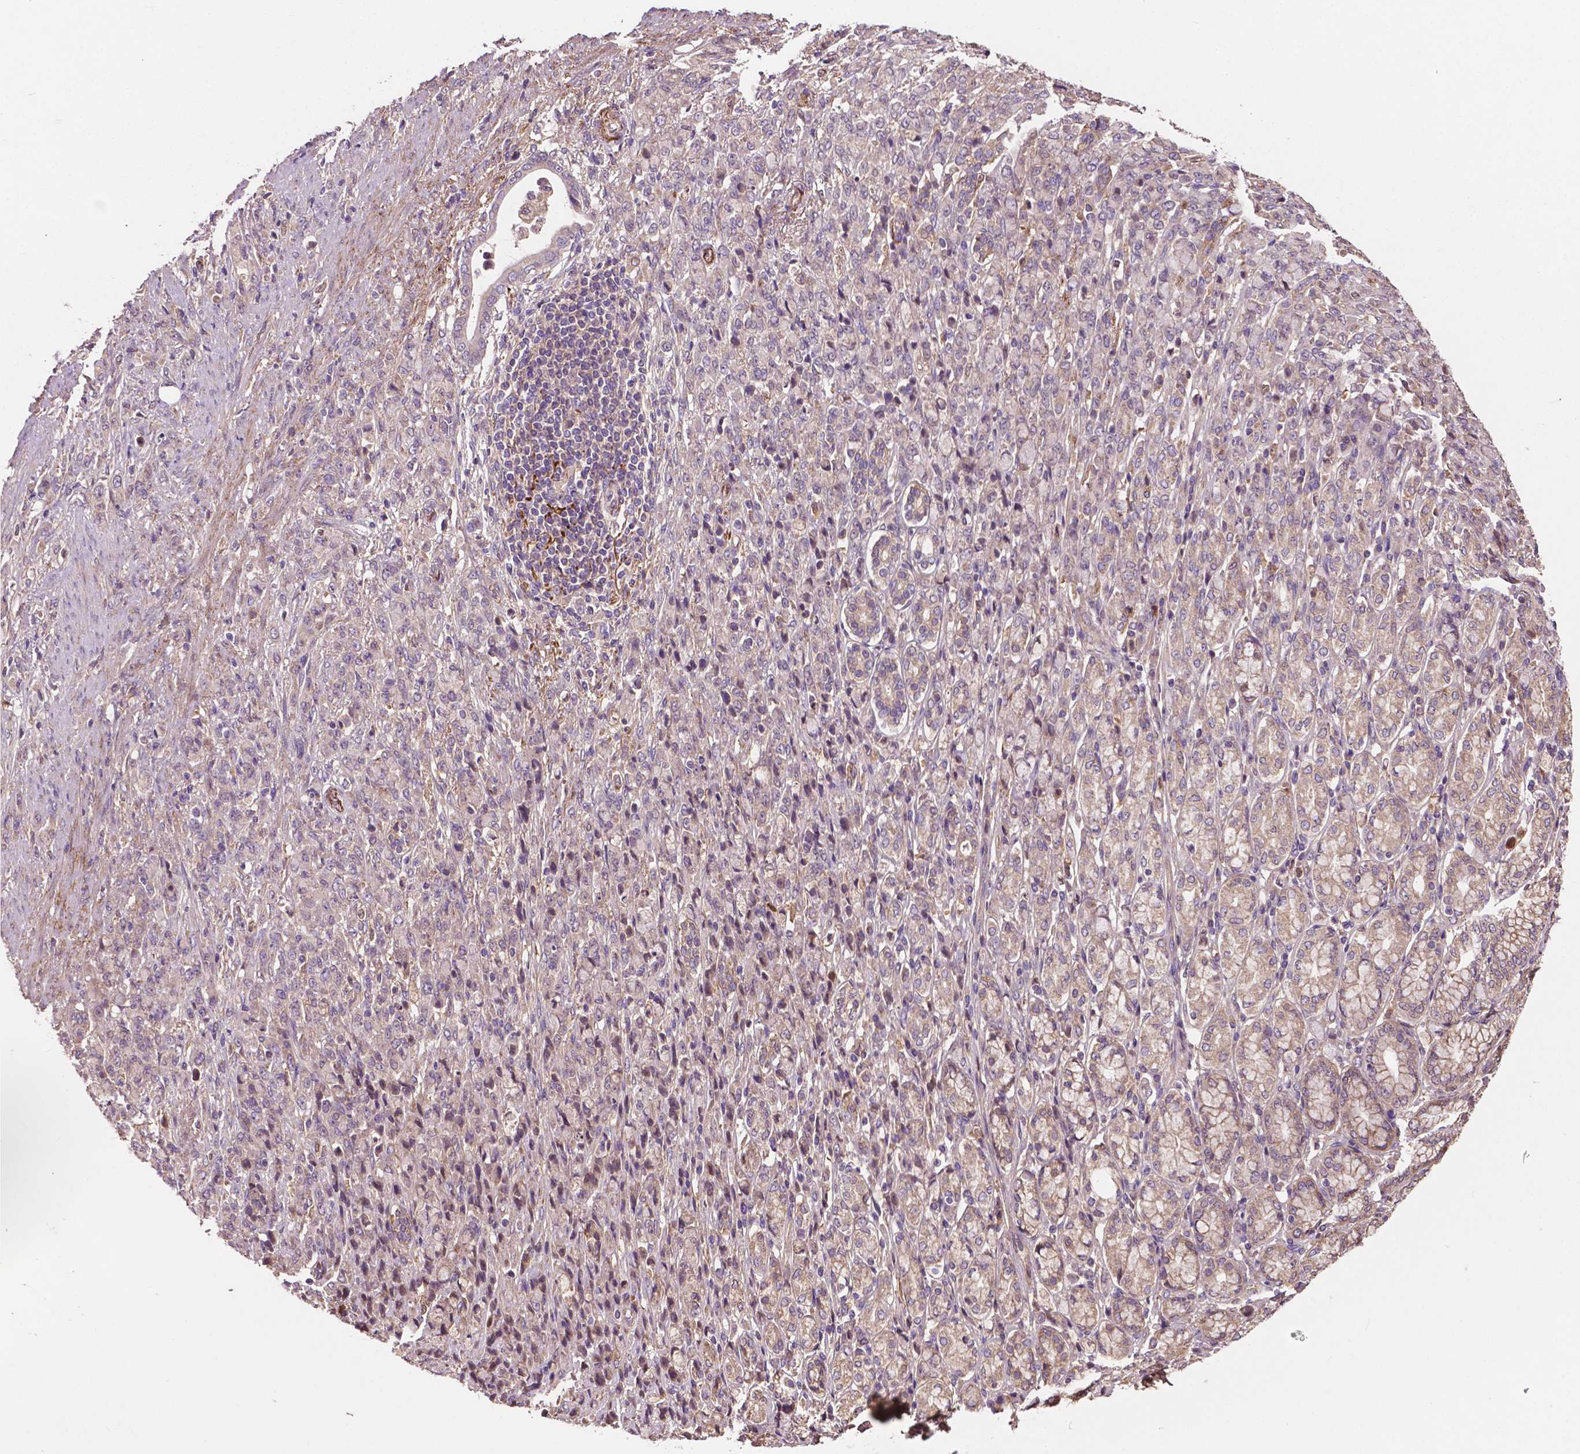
{"staining": {"intensity": "negative", "quantity": "none", "location": "none"}, "tissue": "stomach cancer", "cell_type": "Tumor cells", "image_type": "cancer", "snomed": [{"axis": "morphology", "description": "Adenocarcinoma, NOS"}, {"axis": "topography", "description": "Stomach"}], "caption": "An immunohistochemistry micrograph of stomach cancer (adenocarcinoma) is shown. There is no staining in tumor cells of stomach cancer (adenocarcinoma).", "gene": "GJA9", "patient": {"sex": "female", "age": 79}}